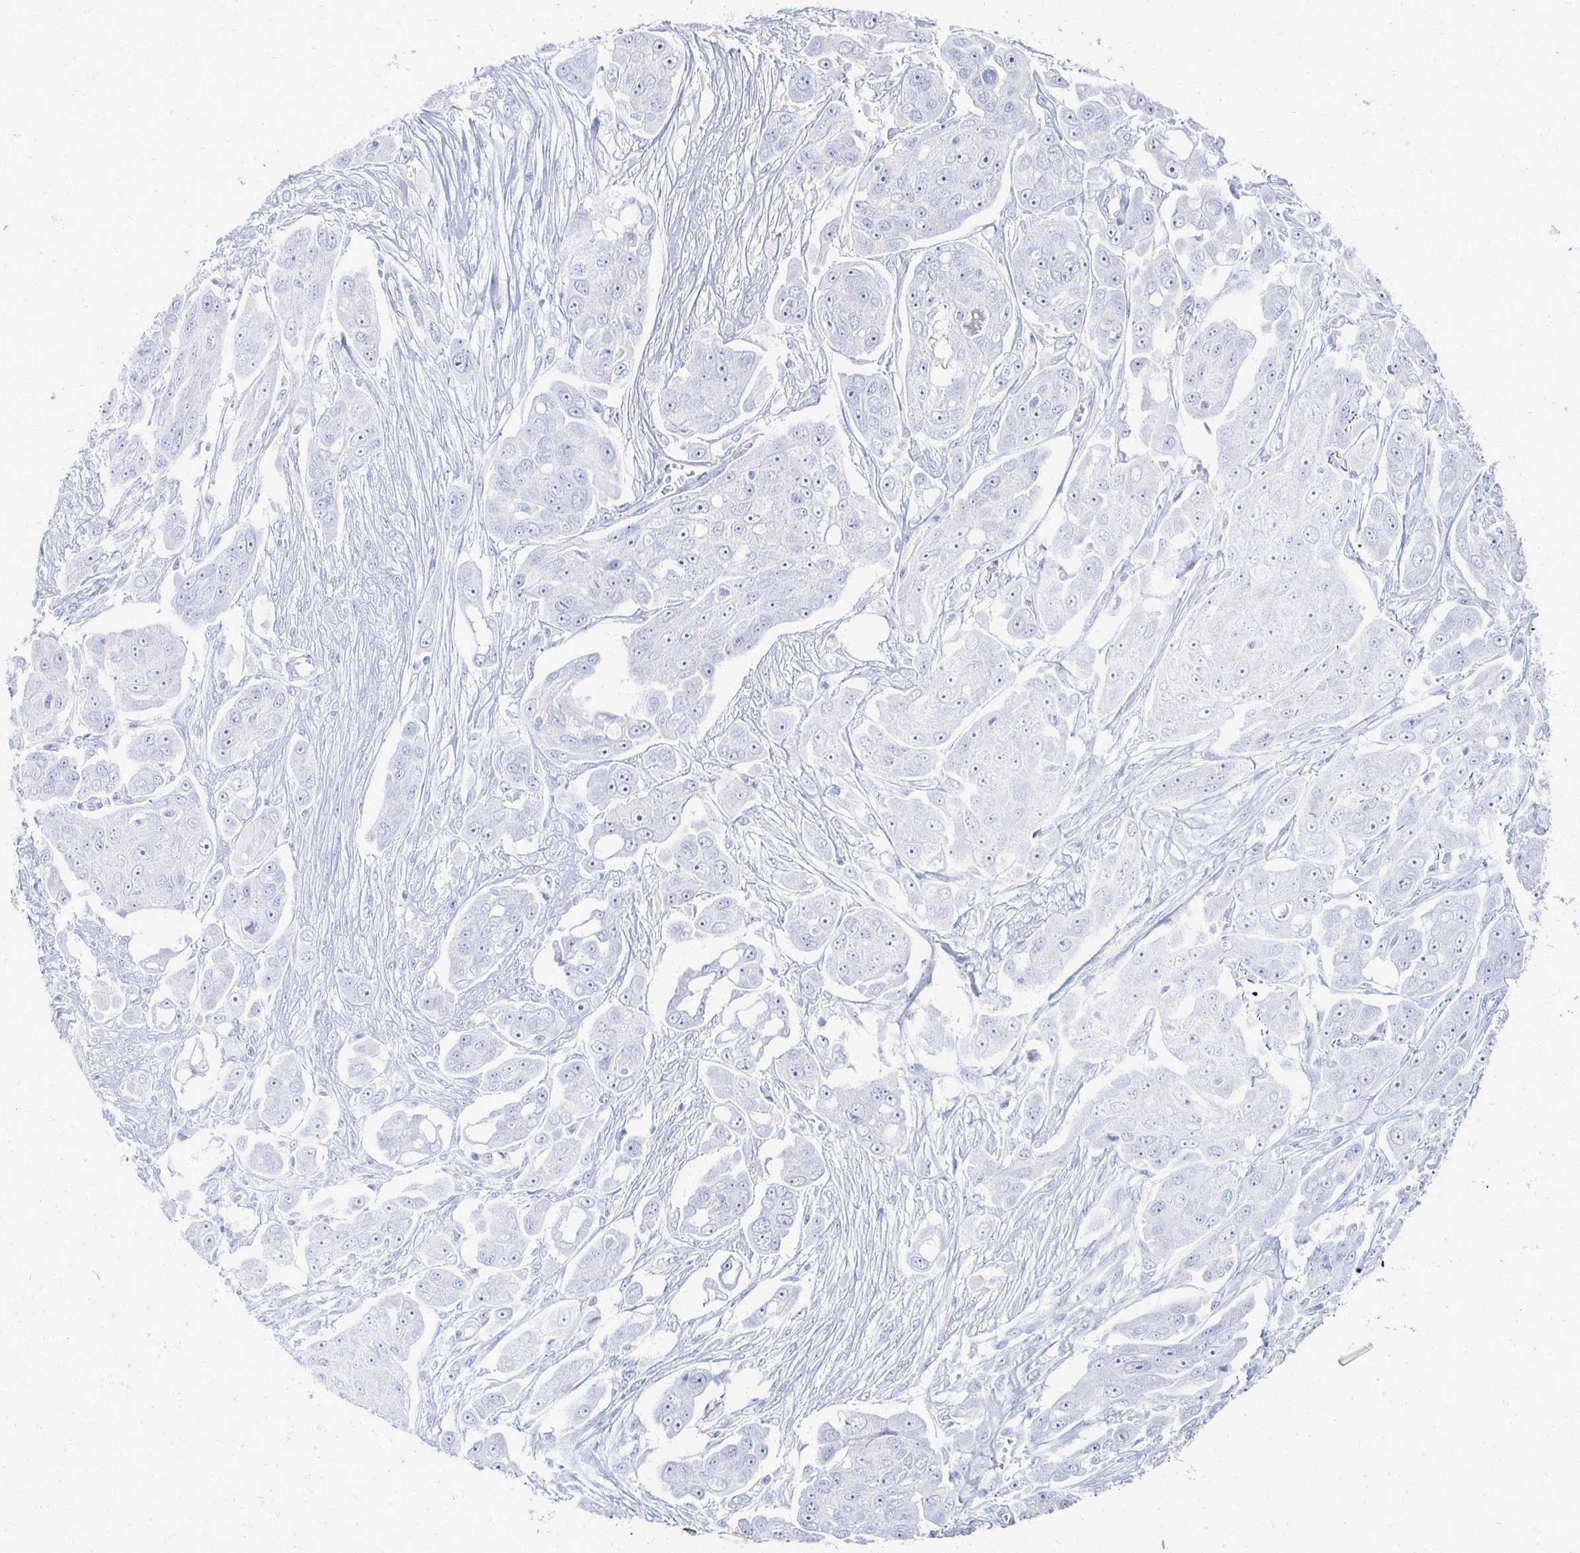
{"staining": {"intensity": "negative", "quantity": "none", "location": "none"}, "tissue": "ovarian cancer", "cell_type": "Tumor cells", "image_type": "cancer", "snomed": [{"axis": "morphology", "description": "Carcinoma, endometroid"}, {"axis": "topography", "description": "Ovary"}], "caption": "Immunohistochemical staining of ovarian cancer exhibits no significant staining in tumor cells.", "gene": "PRR20A", "patient": {"sex": "female", "age": 70}}